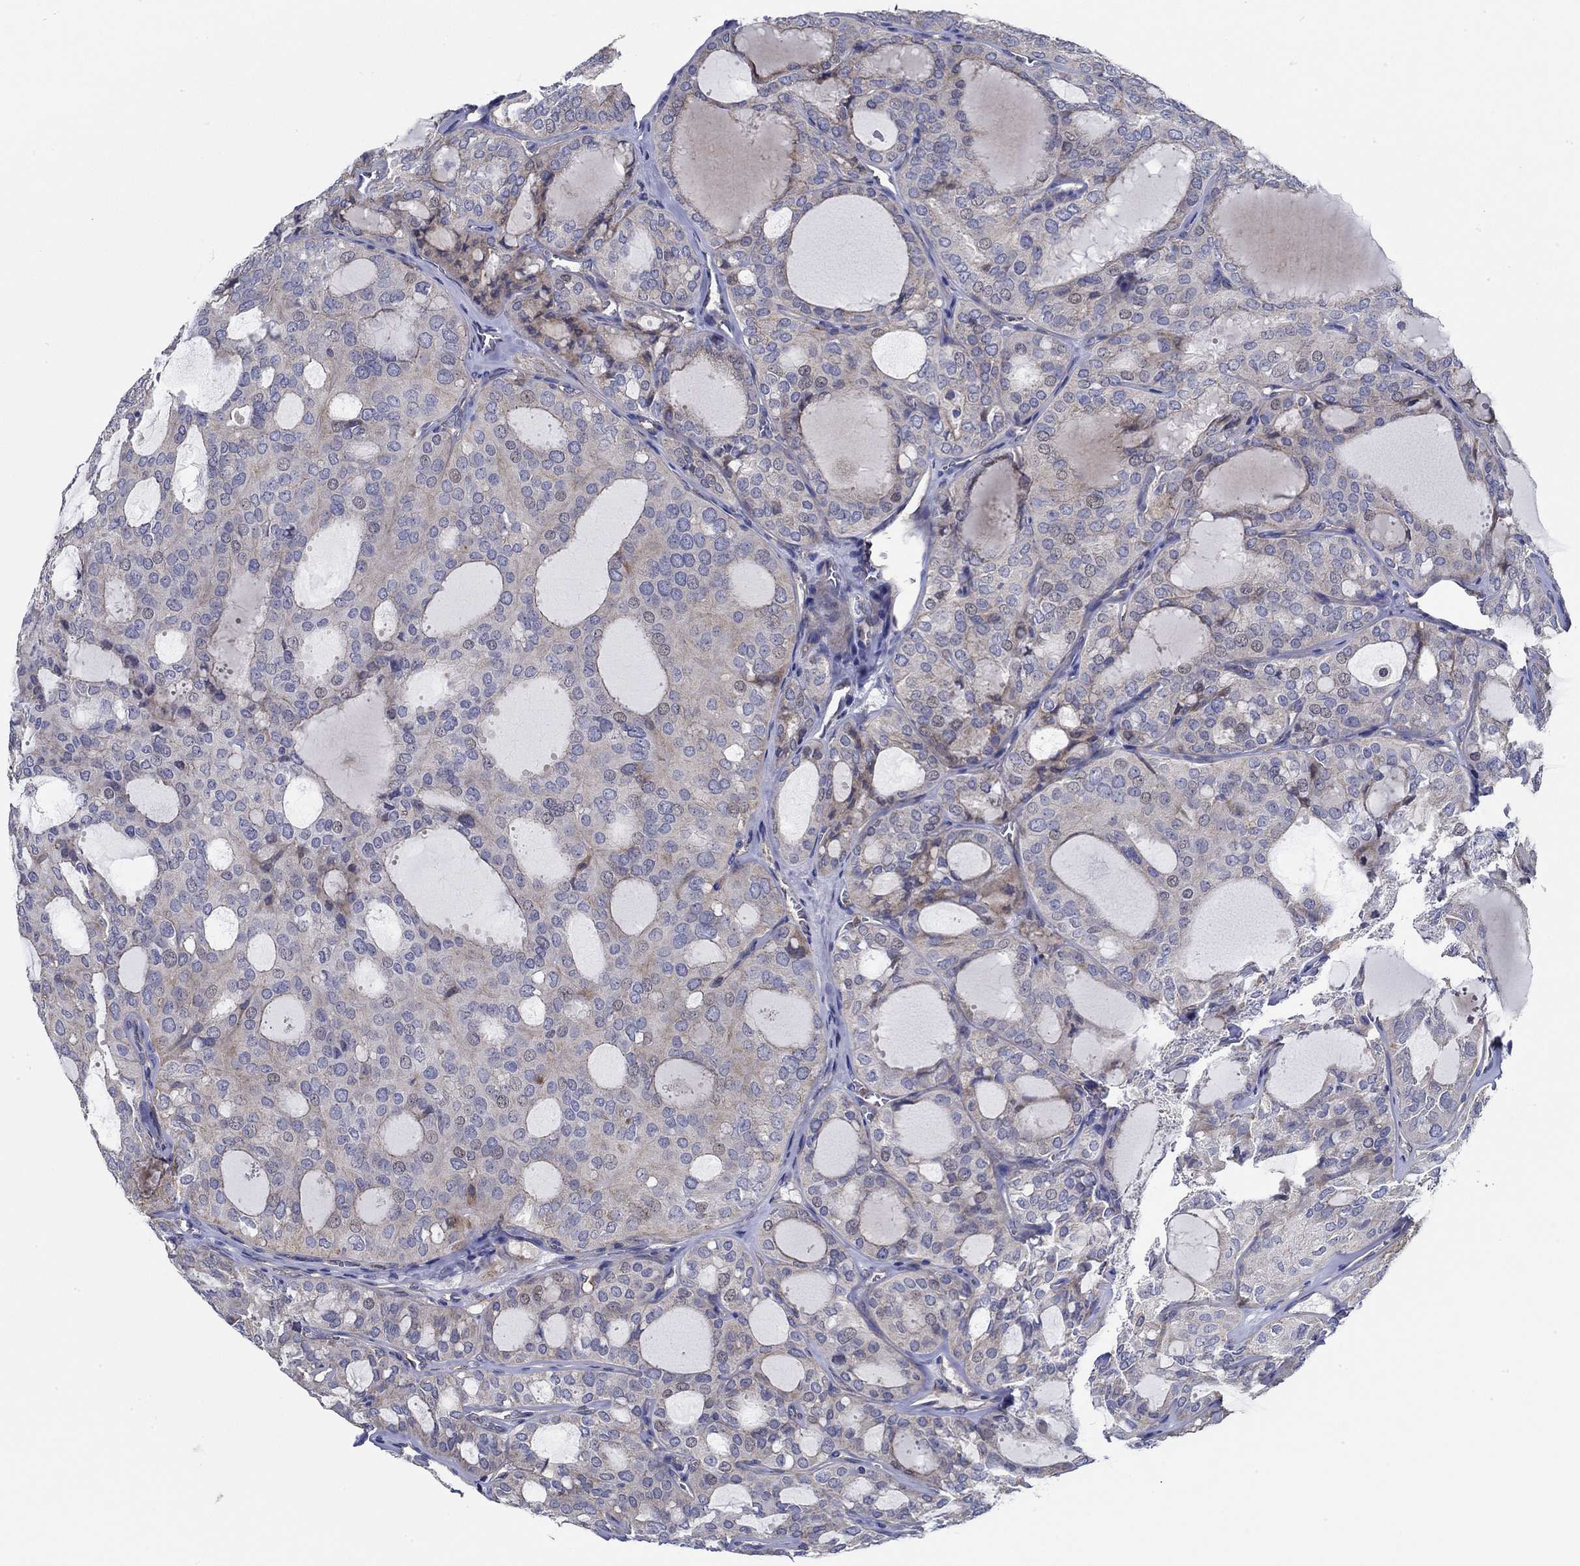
{"staining": {"intensity": "weak", "quantity": "<25%", "location": "cytoplasmic/membranous"}, "tissue": "thyroid cancer", "cell_type": "Tumor cells", "image_type": "cancer", "snomed": [{"axis": "morphology", "description": "Follicular adenoma carcinoma, NOS"}, {"axis": "topography", "description": "Thyroid gland"}], "caption": "This is an immunohistochemistry (IHC) histopathology image of thyroid cancer (follicular adenoma carcinoma). There is no positivity in tumor cells.", "gene": "CFAP61", "patient": {"sex": "male", "age": 75}}